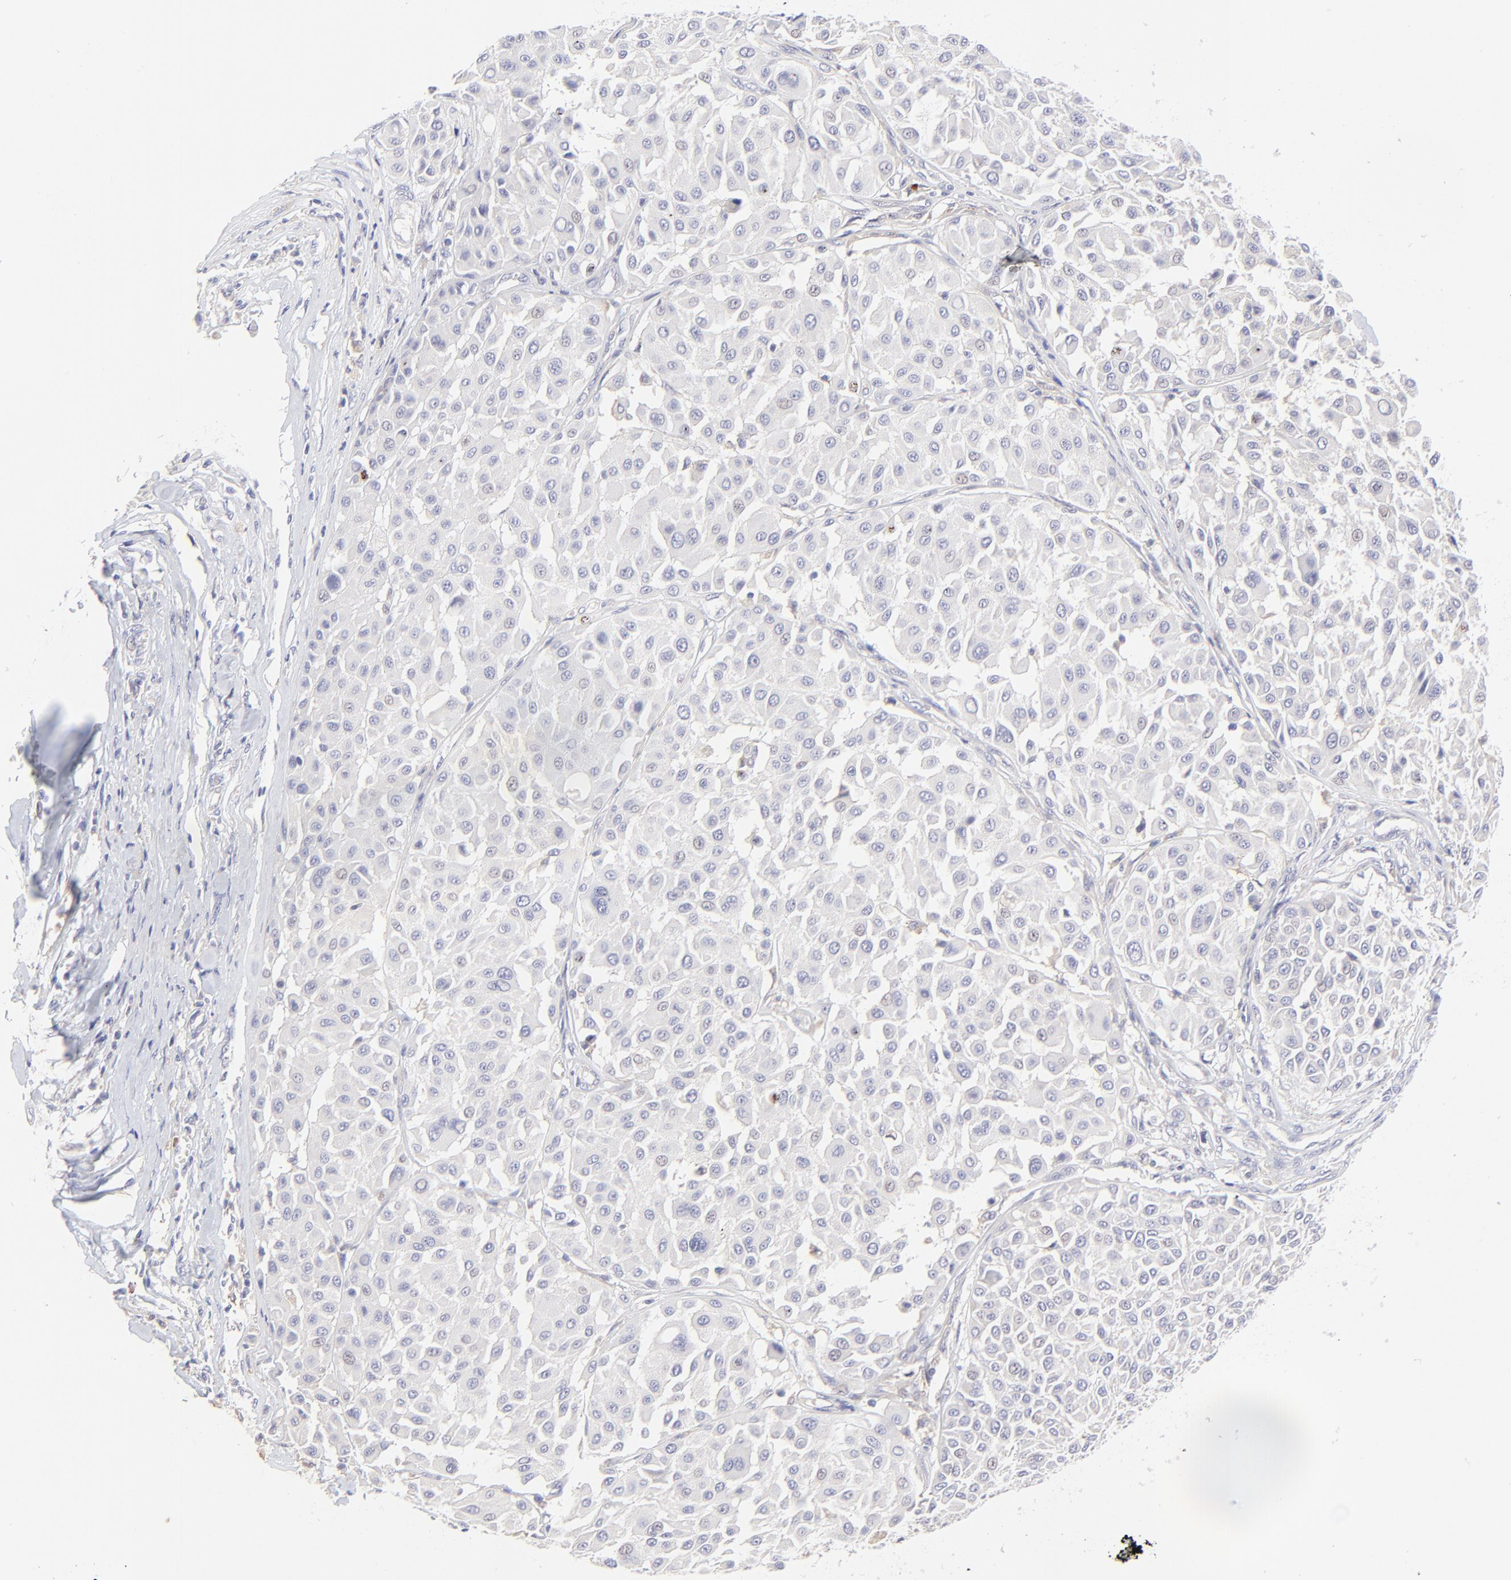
{"staining": {"intensity": "negative", "quantity": "none", "location": "none"}, "tissue": "melanoma", "cell_type": "Tumor cells", "image_type": "cancer", "snomed": [{"axis": "morphology", "description": "Malignant melanoma, Metastatic site"}, {"axis": "topography", "description": "Soft tissue"}], "caption": "Tumor cells show no significant staining in malignant melanoma (metastatic site). Nuclei are stained in blue.", "gene": "LHFPL1", "patient": {"sex": "male", "age": 41}}